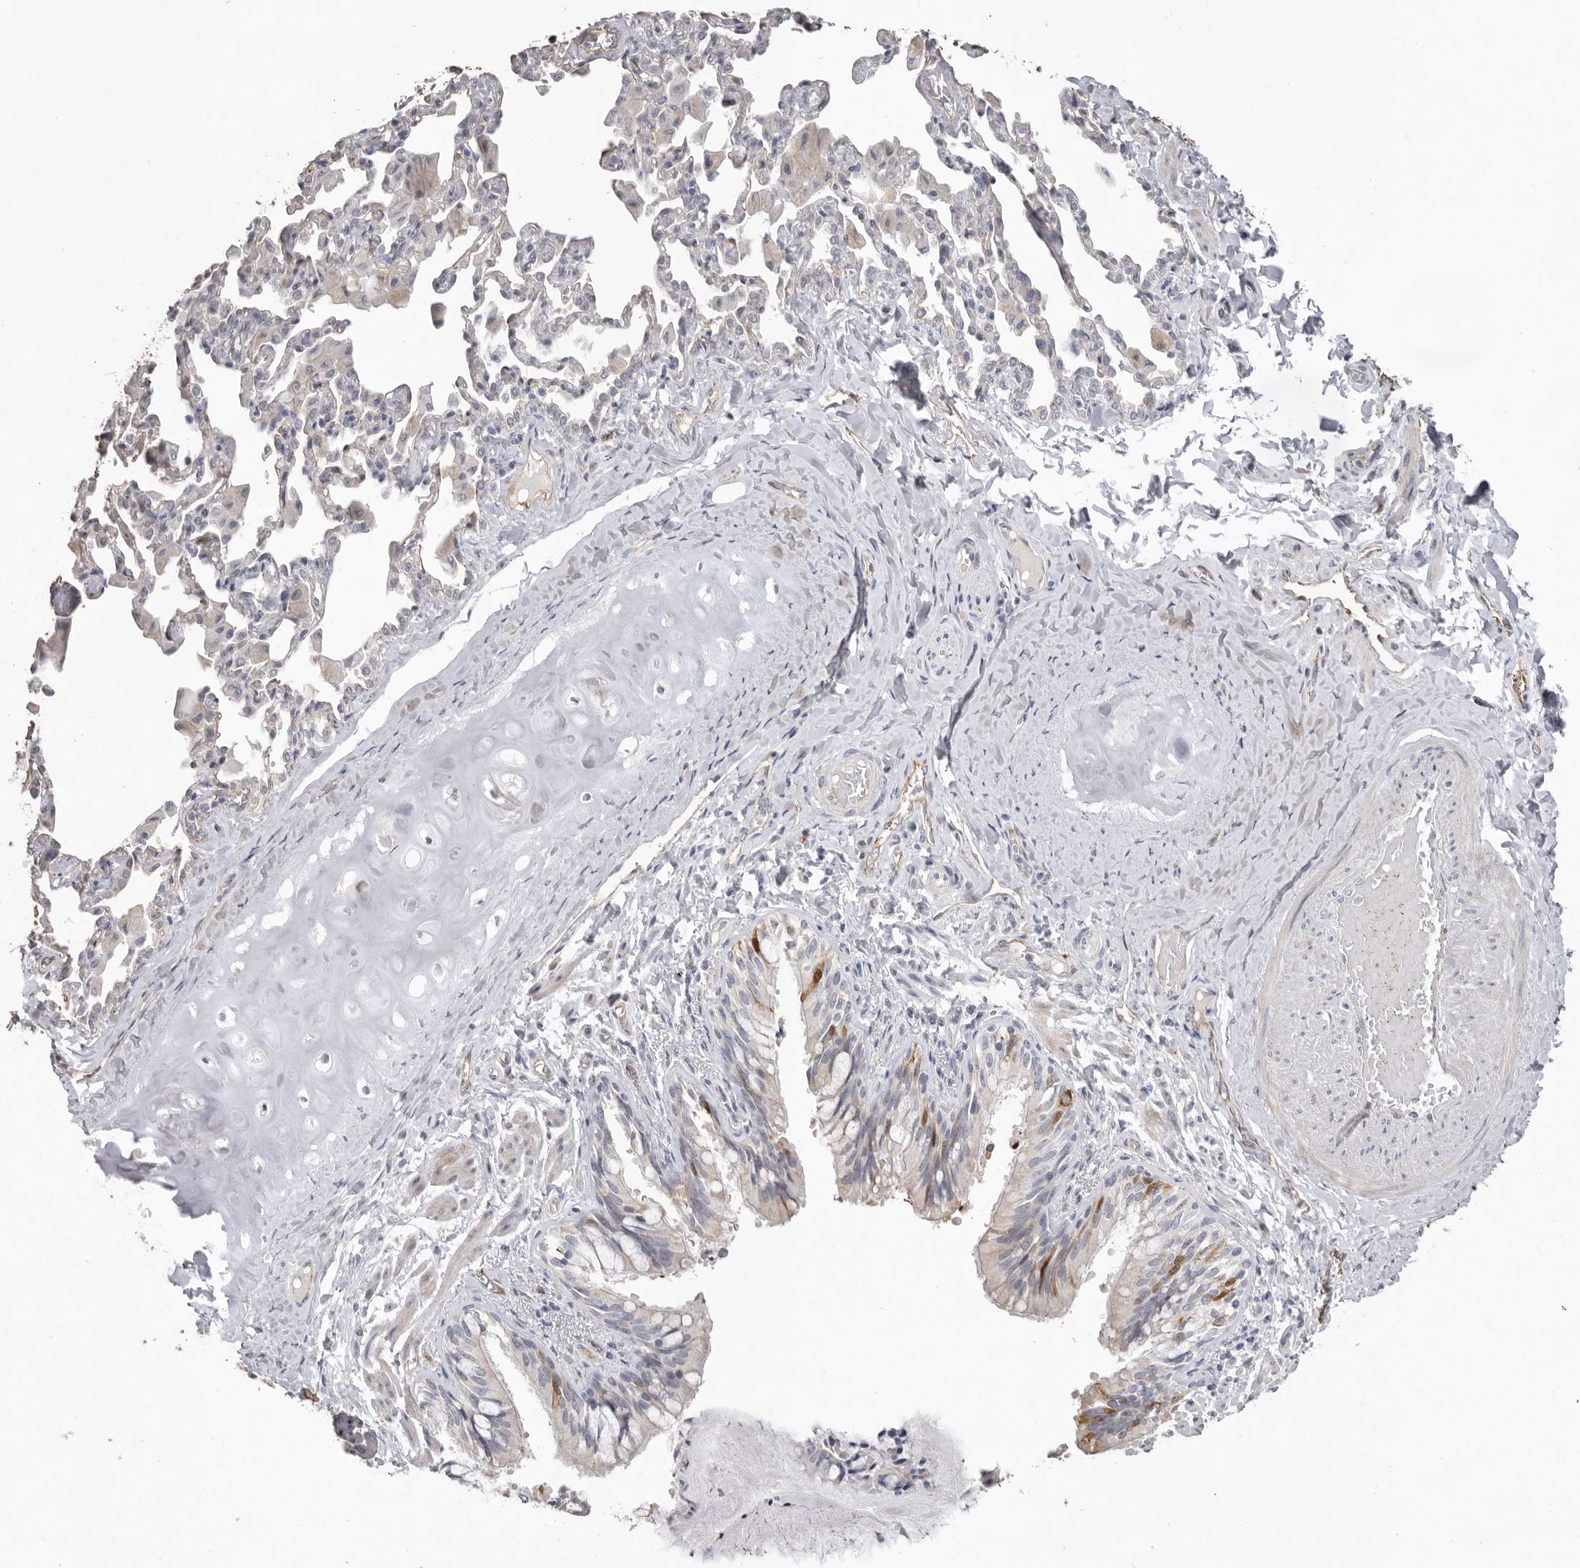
{"staining": {"intensity": "moderate", "quantity": "<25%", "location": "cytoplasmic/membranous,nuclear"}, "tissue": "bronchus", "cell_type": "Respiratory epithelial cells", "image_type": "normal", "snomed": [{"axis": "morphology", "description": "Normal tissue, NOS"}, {"axis": "morphology", "description": "Inflammation, NOS"}, {"axis": "topography", "description": "Lung"}], "caption": "Bronchus stained with immunohistochemistry displays moderate cytoplasmic/membranous,nuclear expression in approximately <25% of respiratory epithelial cells.", "gene": "ZYG11B", "patient": {"sex": "female", "age": 46}}